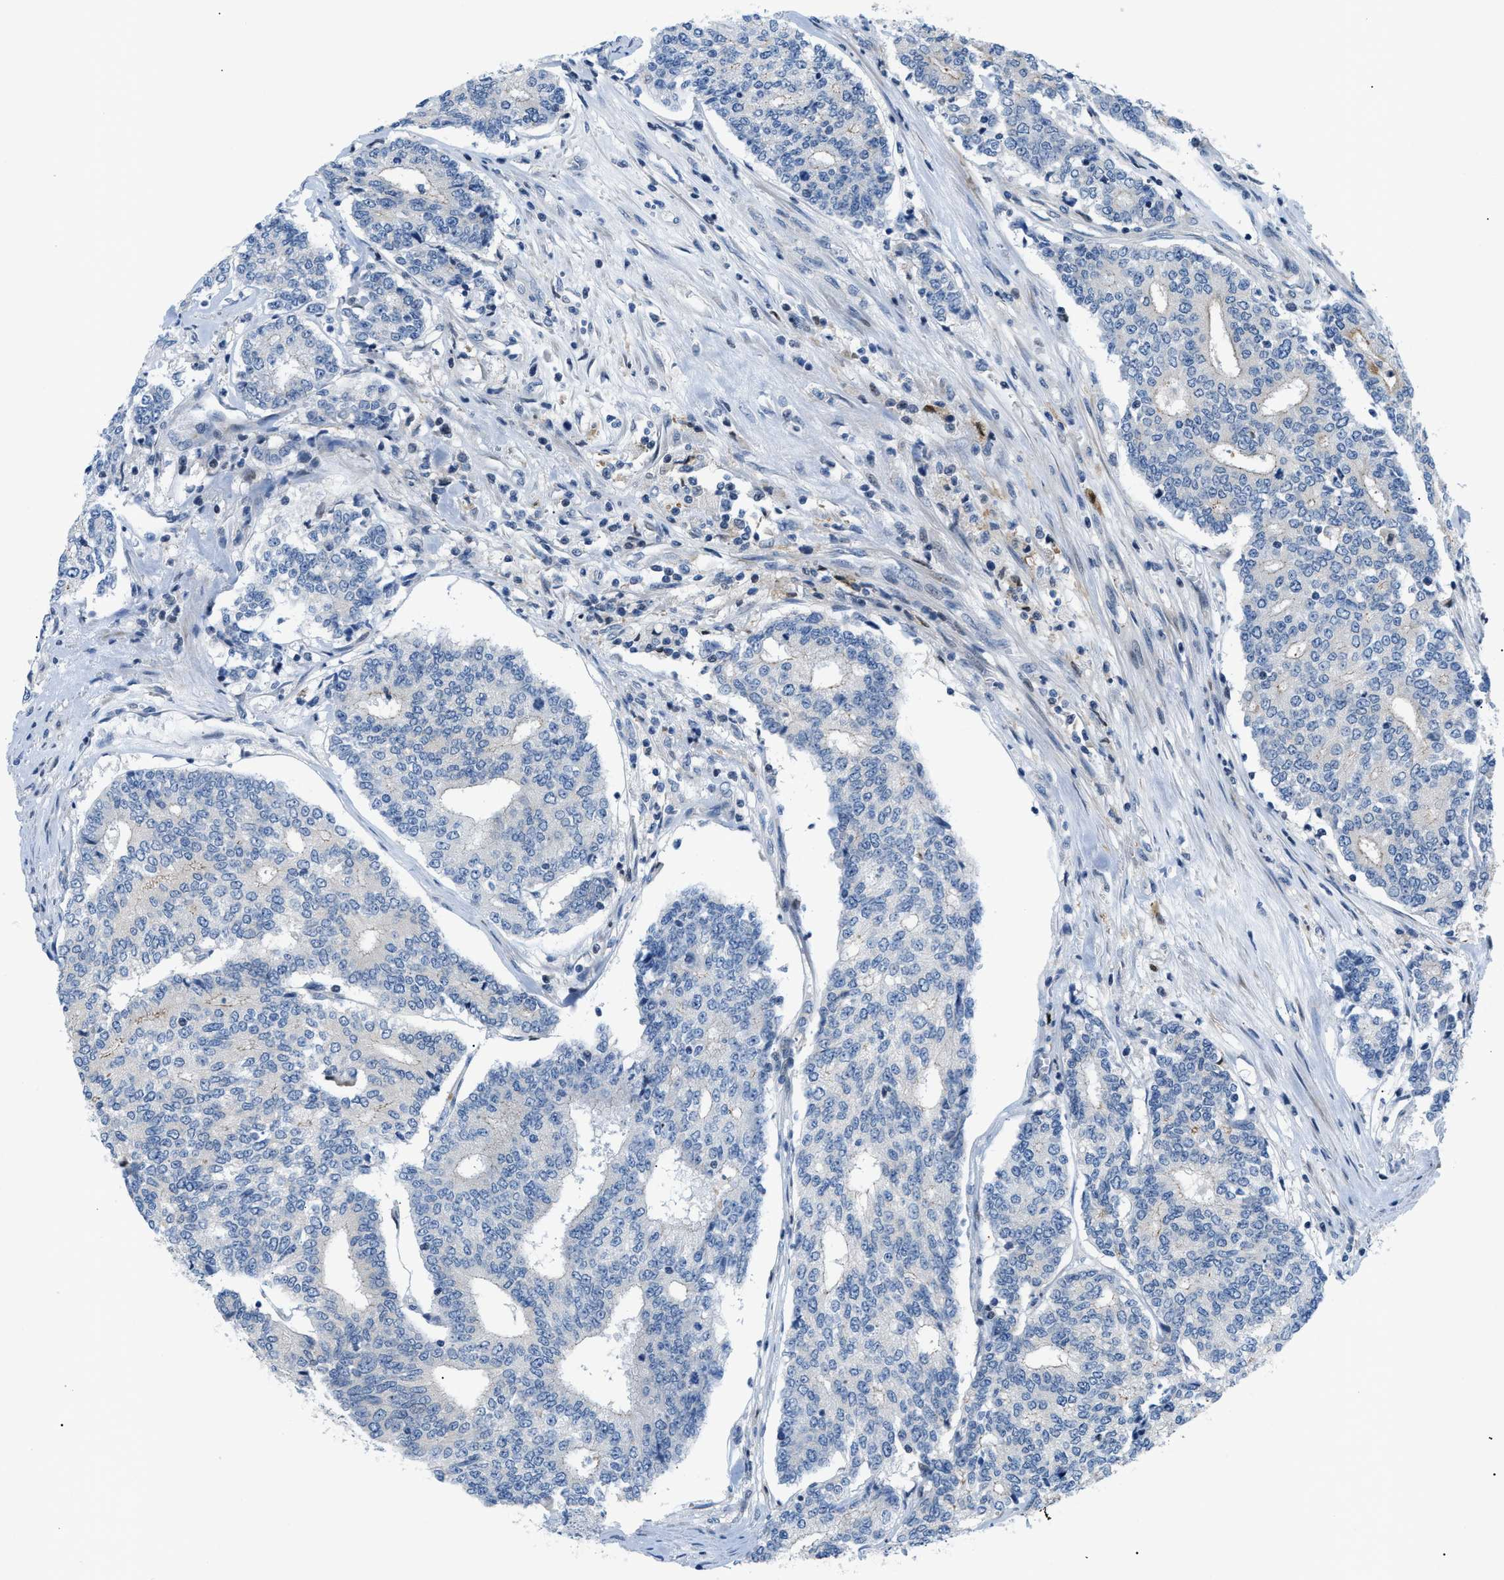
{"staining": {"intensity": "negative", "quantity": "none", "location": "none"}, "tissue": "prostate cancer", "cell_type": "Tumor cells", "image_type": "cancer", "snomed": [{"axis": "morphology", "description": "Normal tissue, NOS"}, {"axis": "morphology", "description": "Adenocarcinoma, High grade"}, {"axis": "topography", "description": "Prostate"}, {"axis": "topography", "description": "Seminal veicle"}], "caption": "The histopathology image demonstrates no significant staining in tumor cells of prostate cancer (high-grade adenocarcinoma).", "gene": "FDCSP", "patient": {"sex": "male", "age": 55}}